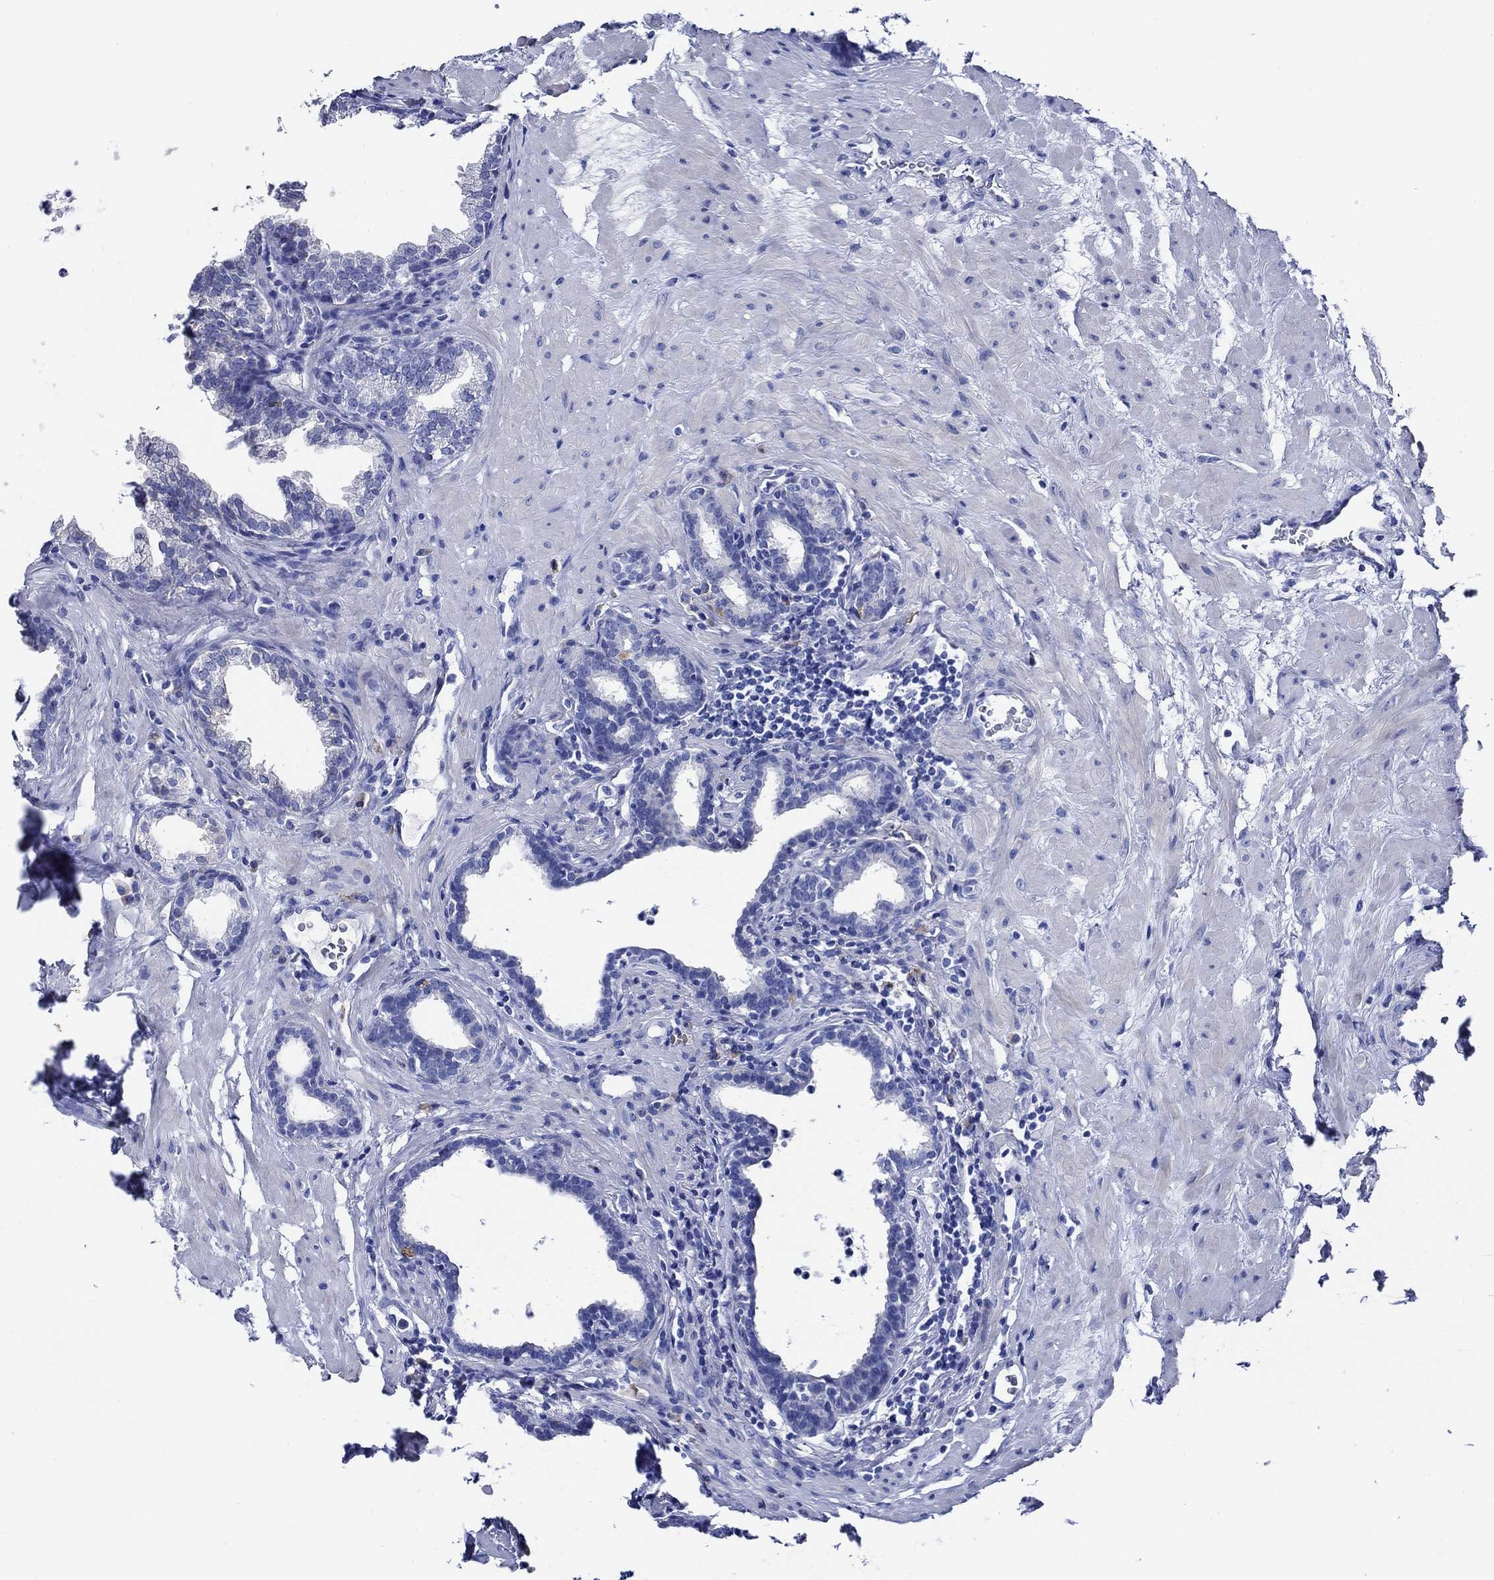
{"staining": {"intensity": "negative", "quantity": "none", "location": "none"}, "tissue": "prostate", "cell_type": "Glandular cells", "image_type": "normal", "snomed": [{"axis": "morphology", "description": "Normal tissue, NOS"}, {"axis": "topography", "description": "Prostate"}], "caption": "Immunohistochemical staining of unremarkable prostate shows no significant expression in glandular cells. Brightfield microscopy of immunohistochemistry (IHC) stained with DAB (3,3'-diaminobenzidine) (brown) and hematoxylin (blue), captured at high magnification.", "gene": "WDR62", "patient": {"sex": "male", "age": 37}}